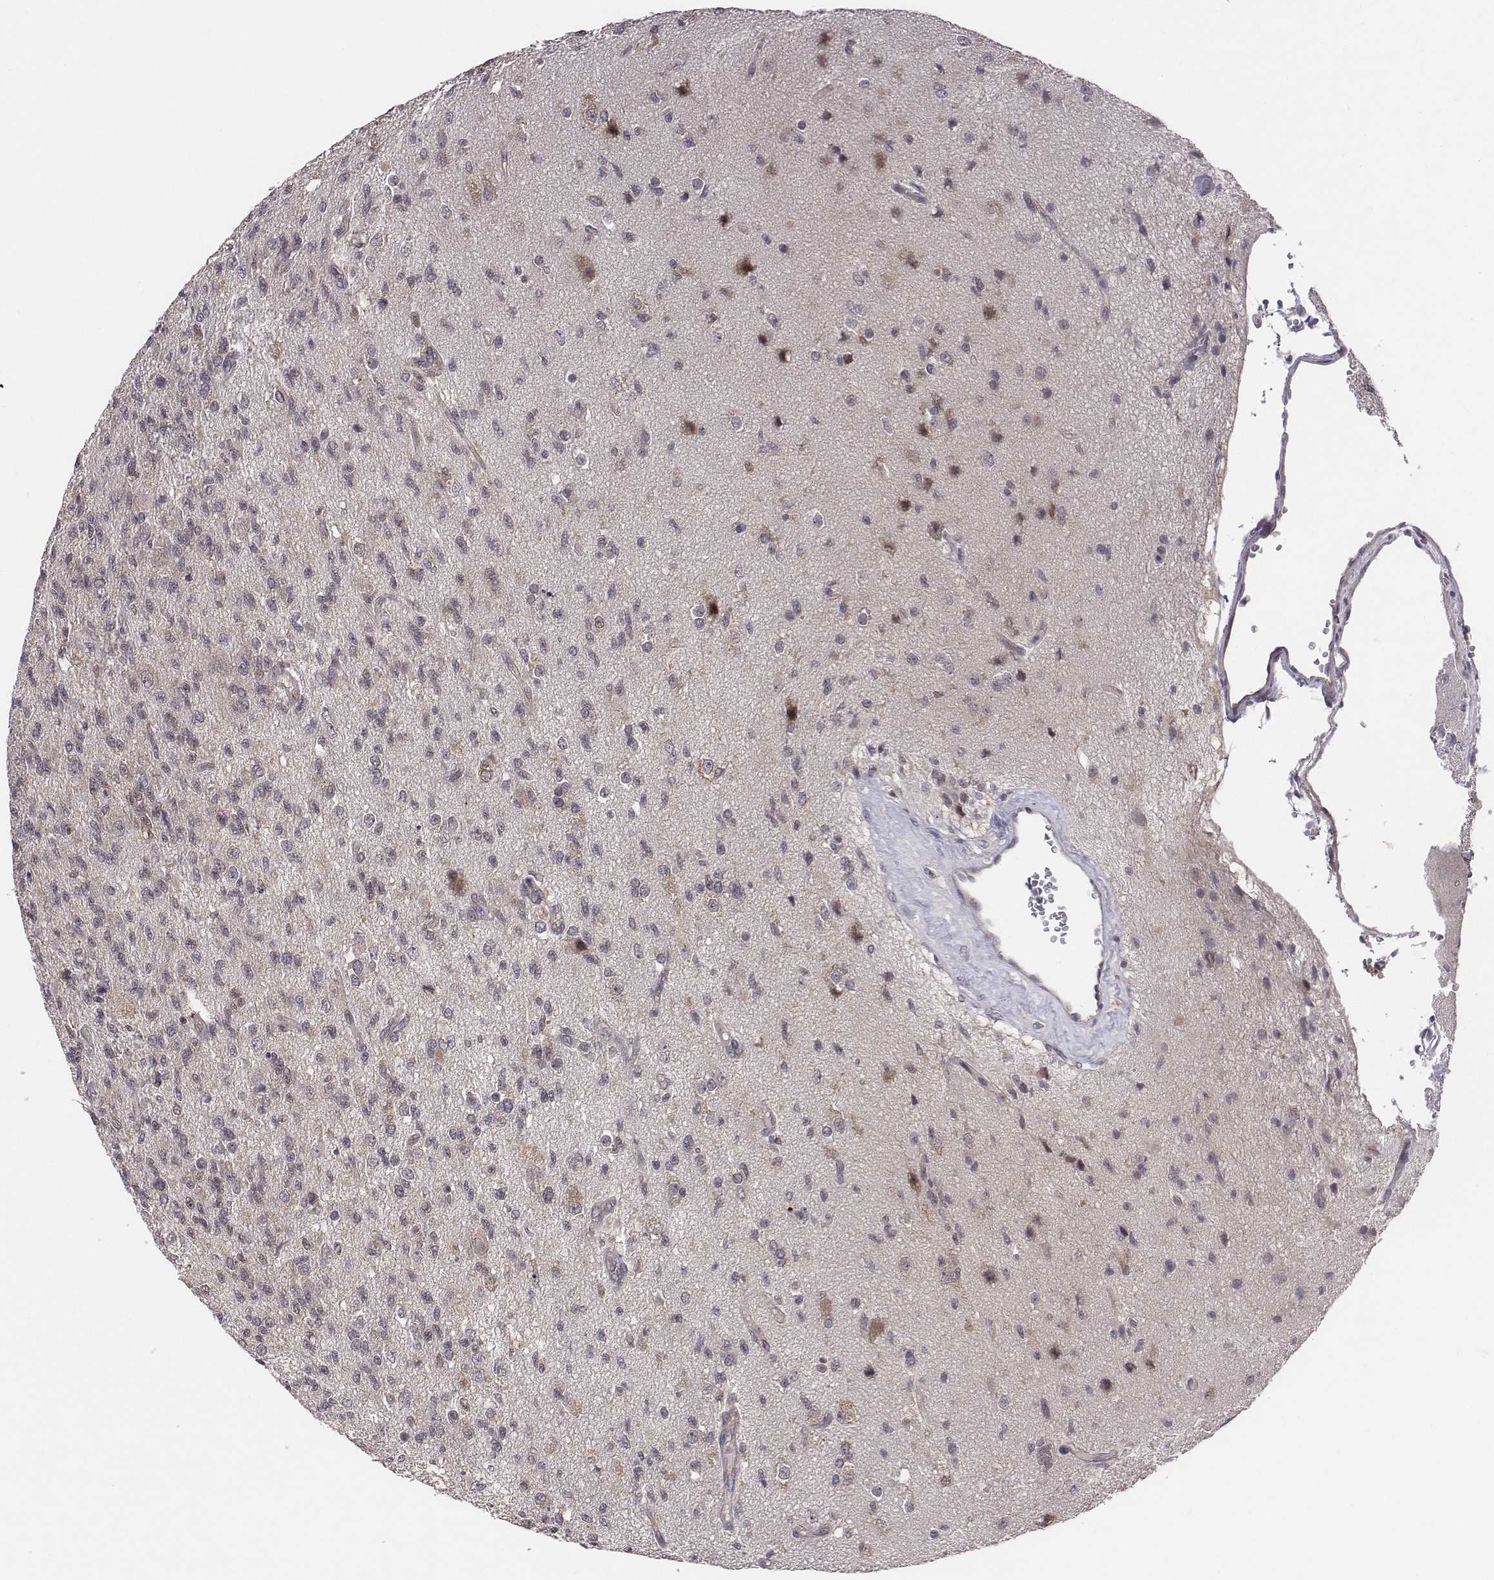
{"staining": {"intensity": "negative", "quantity": "none", "location": "none"}, "tissue": "glioma", "cell_type": "Tumor cells", "image_type": "cancer", "snomed": [{"axis": "morphology", "description": "Glioma, malignant, High grade"}, {"axis": "topography", "description": "Brain"}], "caption": "The IHC photomicrograph has no significant expression in tumor cells of glioma tissue.", "gene": "SMURF2", "patient": {"sex": "male", "age": 56}}